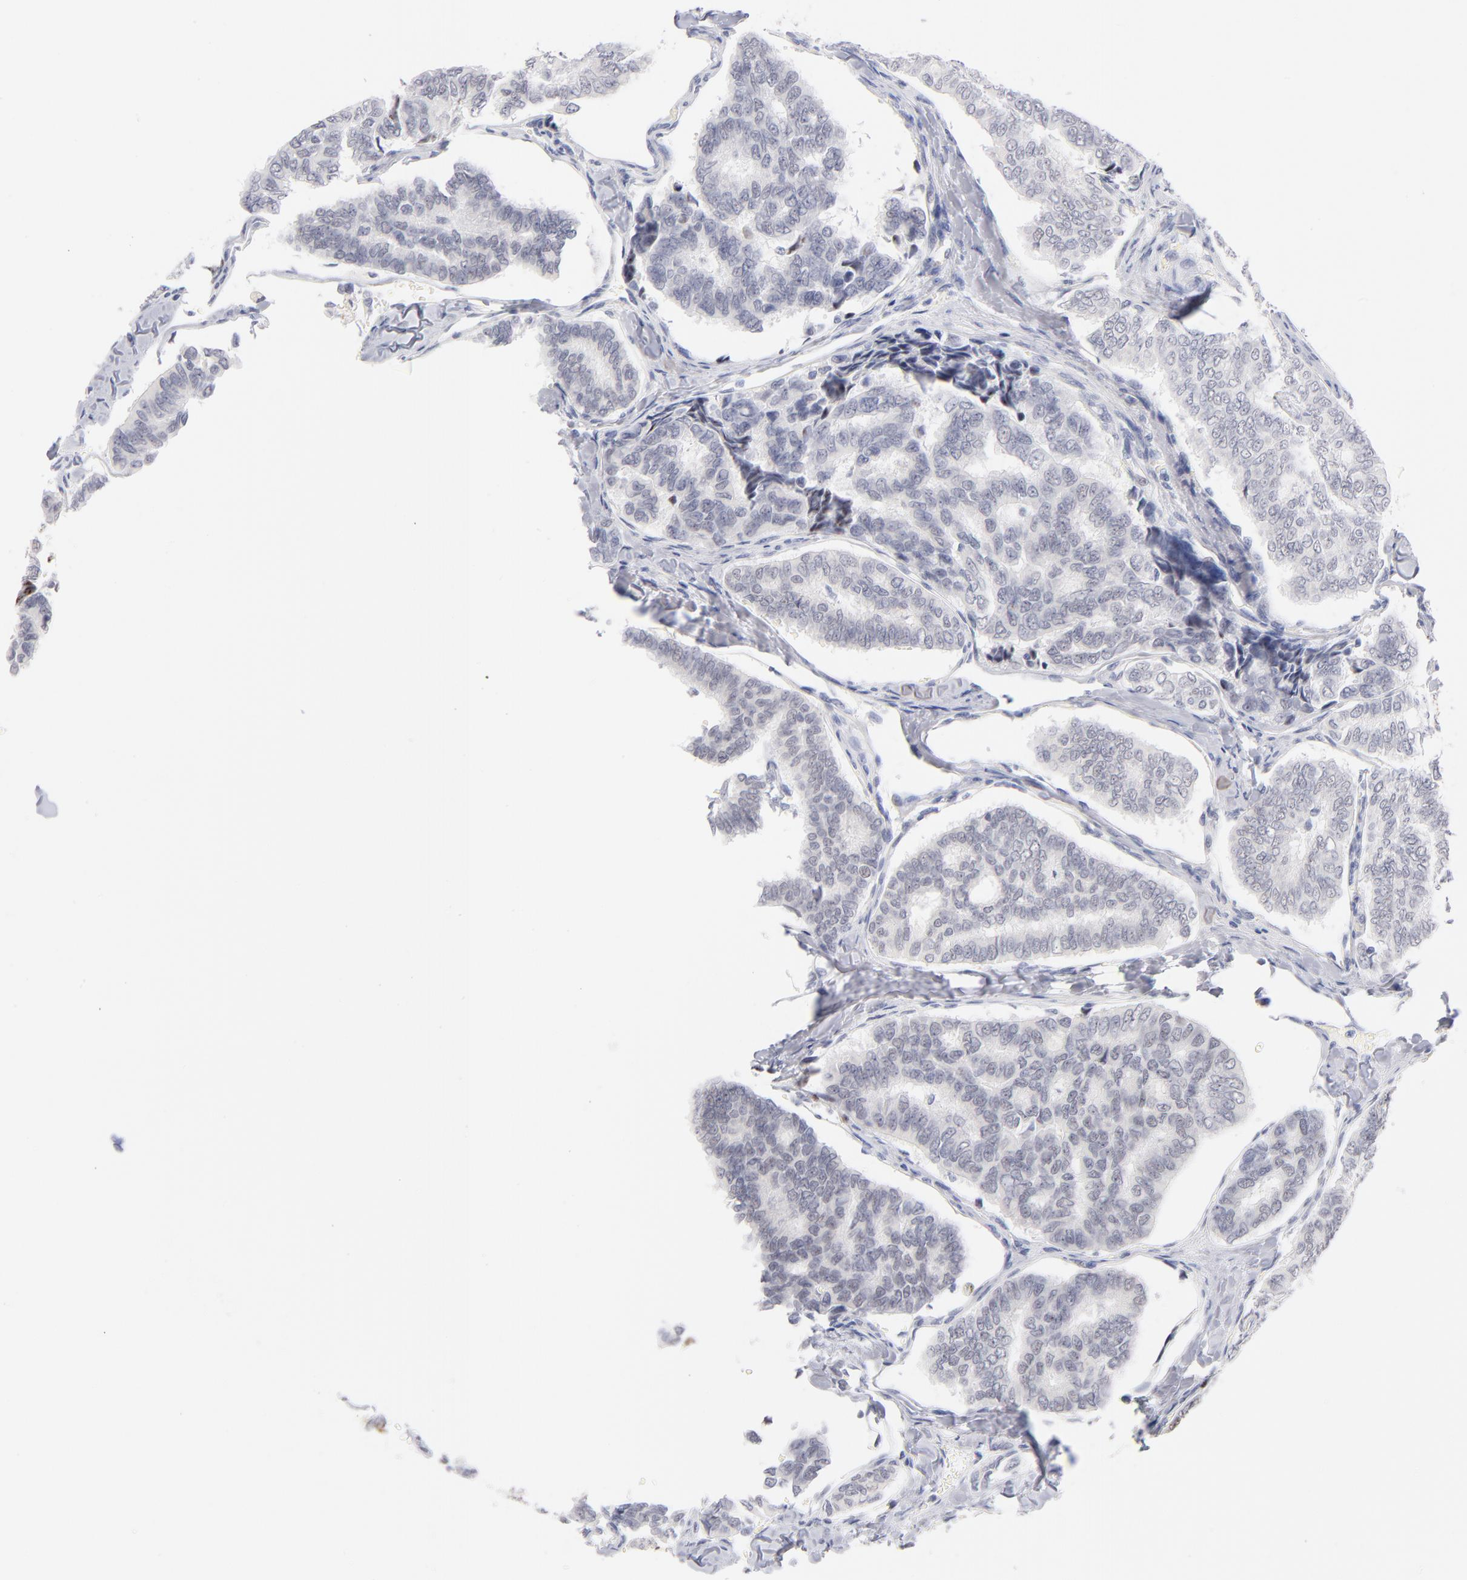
{"staining": {"intensity": "negative", "quantity": "none", "location": "none"}, "tissue": "thyroid cancer", "cell_type": "Tumor cells", "image_type": "cancer", "snomed": [{"axis": "morphology", "description": "Papillary adenocarcinoma, NOS"}, {"axis": "topography", "description": "Thyroid gland"}], "caption": "Papillary adenocarcinoma (thyroid) stained for a protein using IHC exhibits no staining tumor cells.", "gene": "KHNYN", "patient": {"sex": "female", "age": 35}}